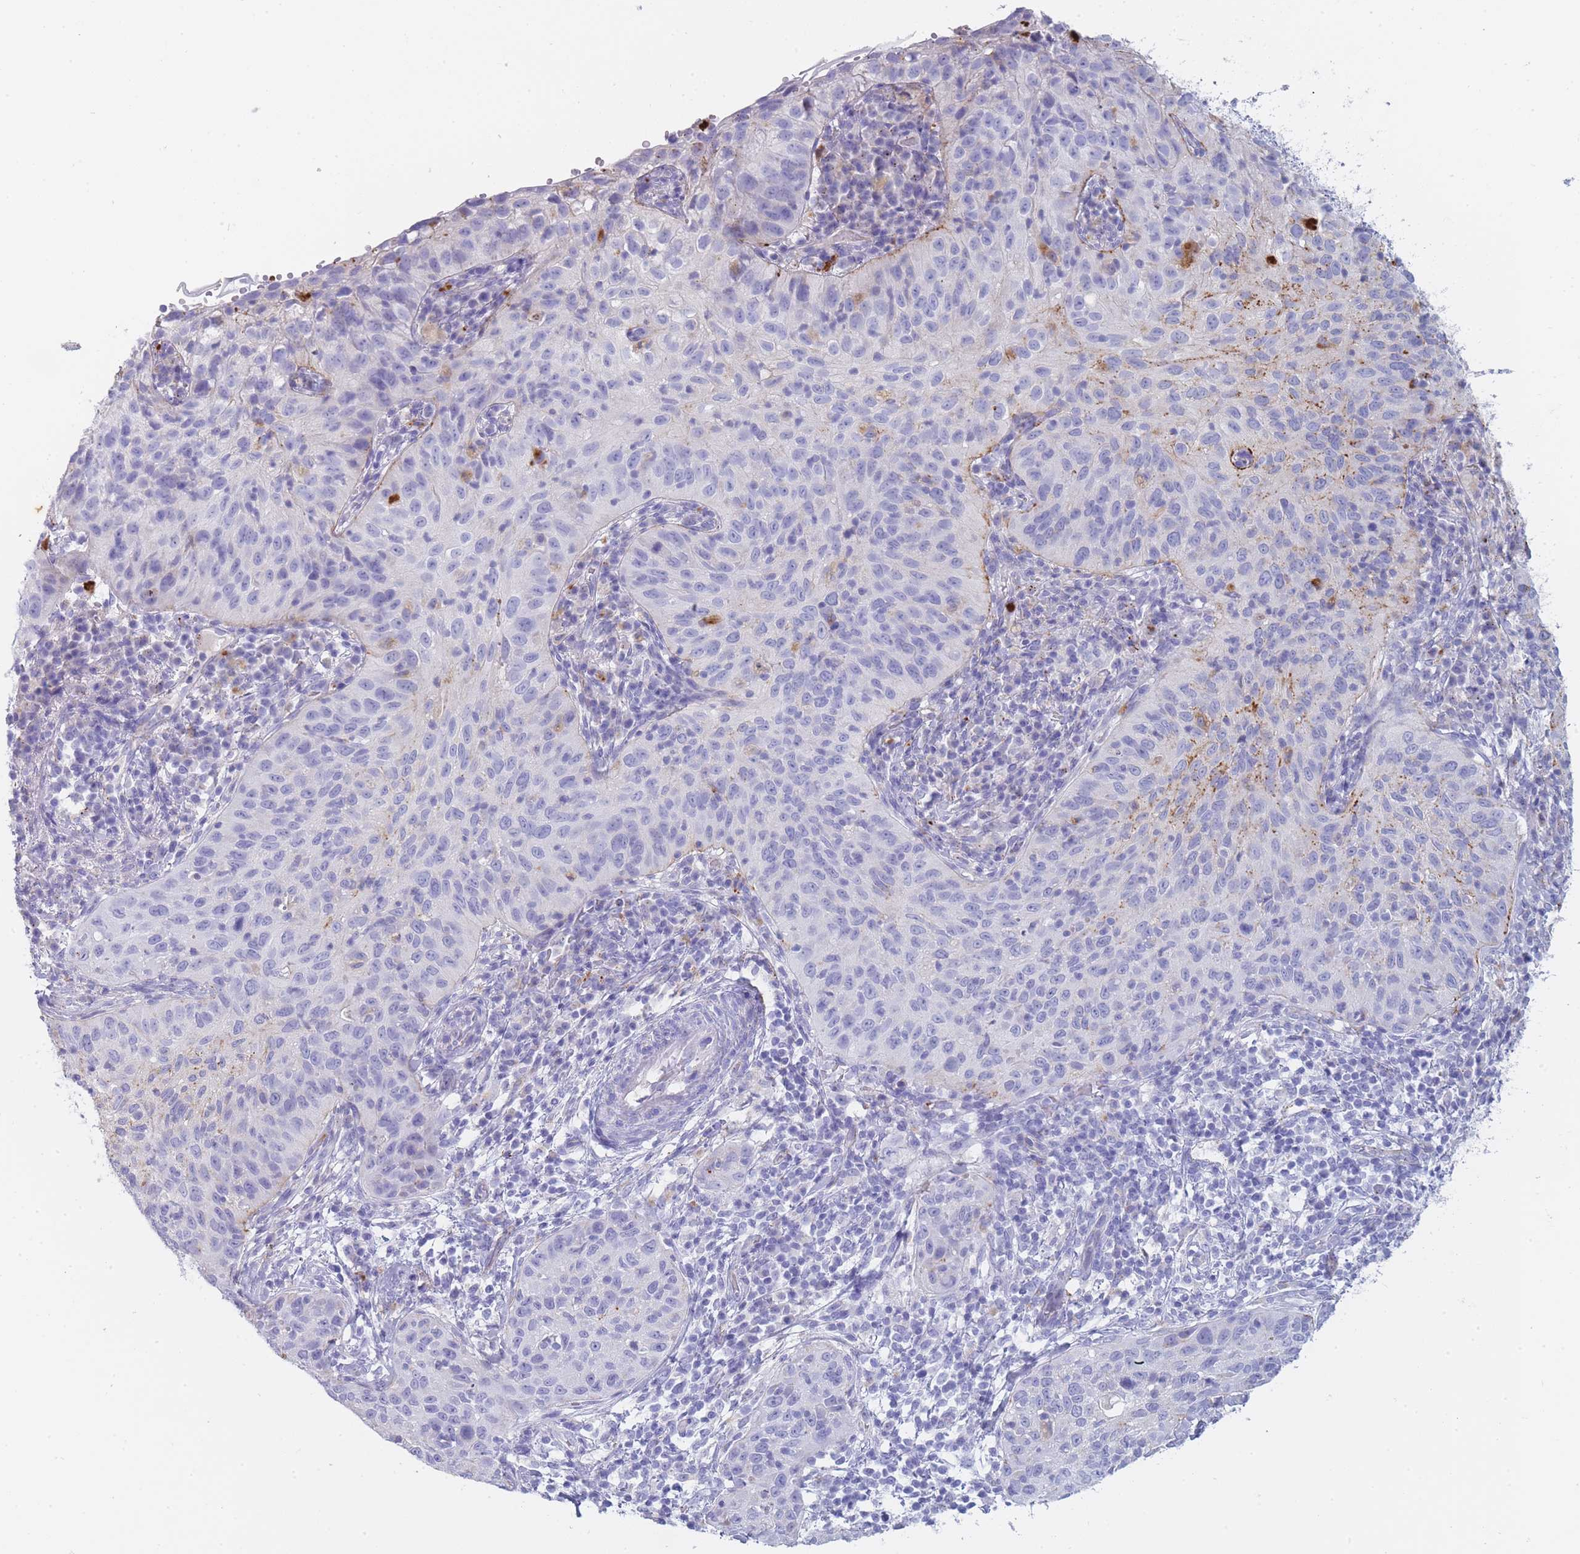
{"staining": {"intensity": "negative", "quantity": "none", "location": "none"}, "tissue": "cervical cancer", "cell_type": "Tumor cells", "image_type": "cancer", "snomed": [{"axis": "morphology", "description": "Squamous cell carcinoma, NOS"}, {"axis": "topography", "description": "Cervix"}], "caption": "The immunohistochemistry photomicrograph has no significant staining in tumor cells of cervical cancer (squamous cell carcinoma) tissue.", "gene": "GAA", "patient": {"sex": "female", "age": 30}}